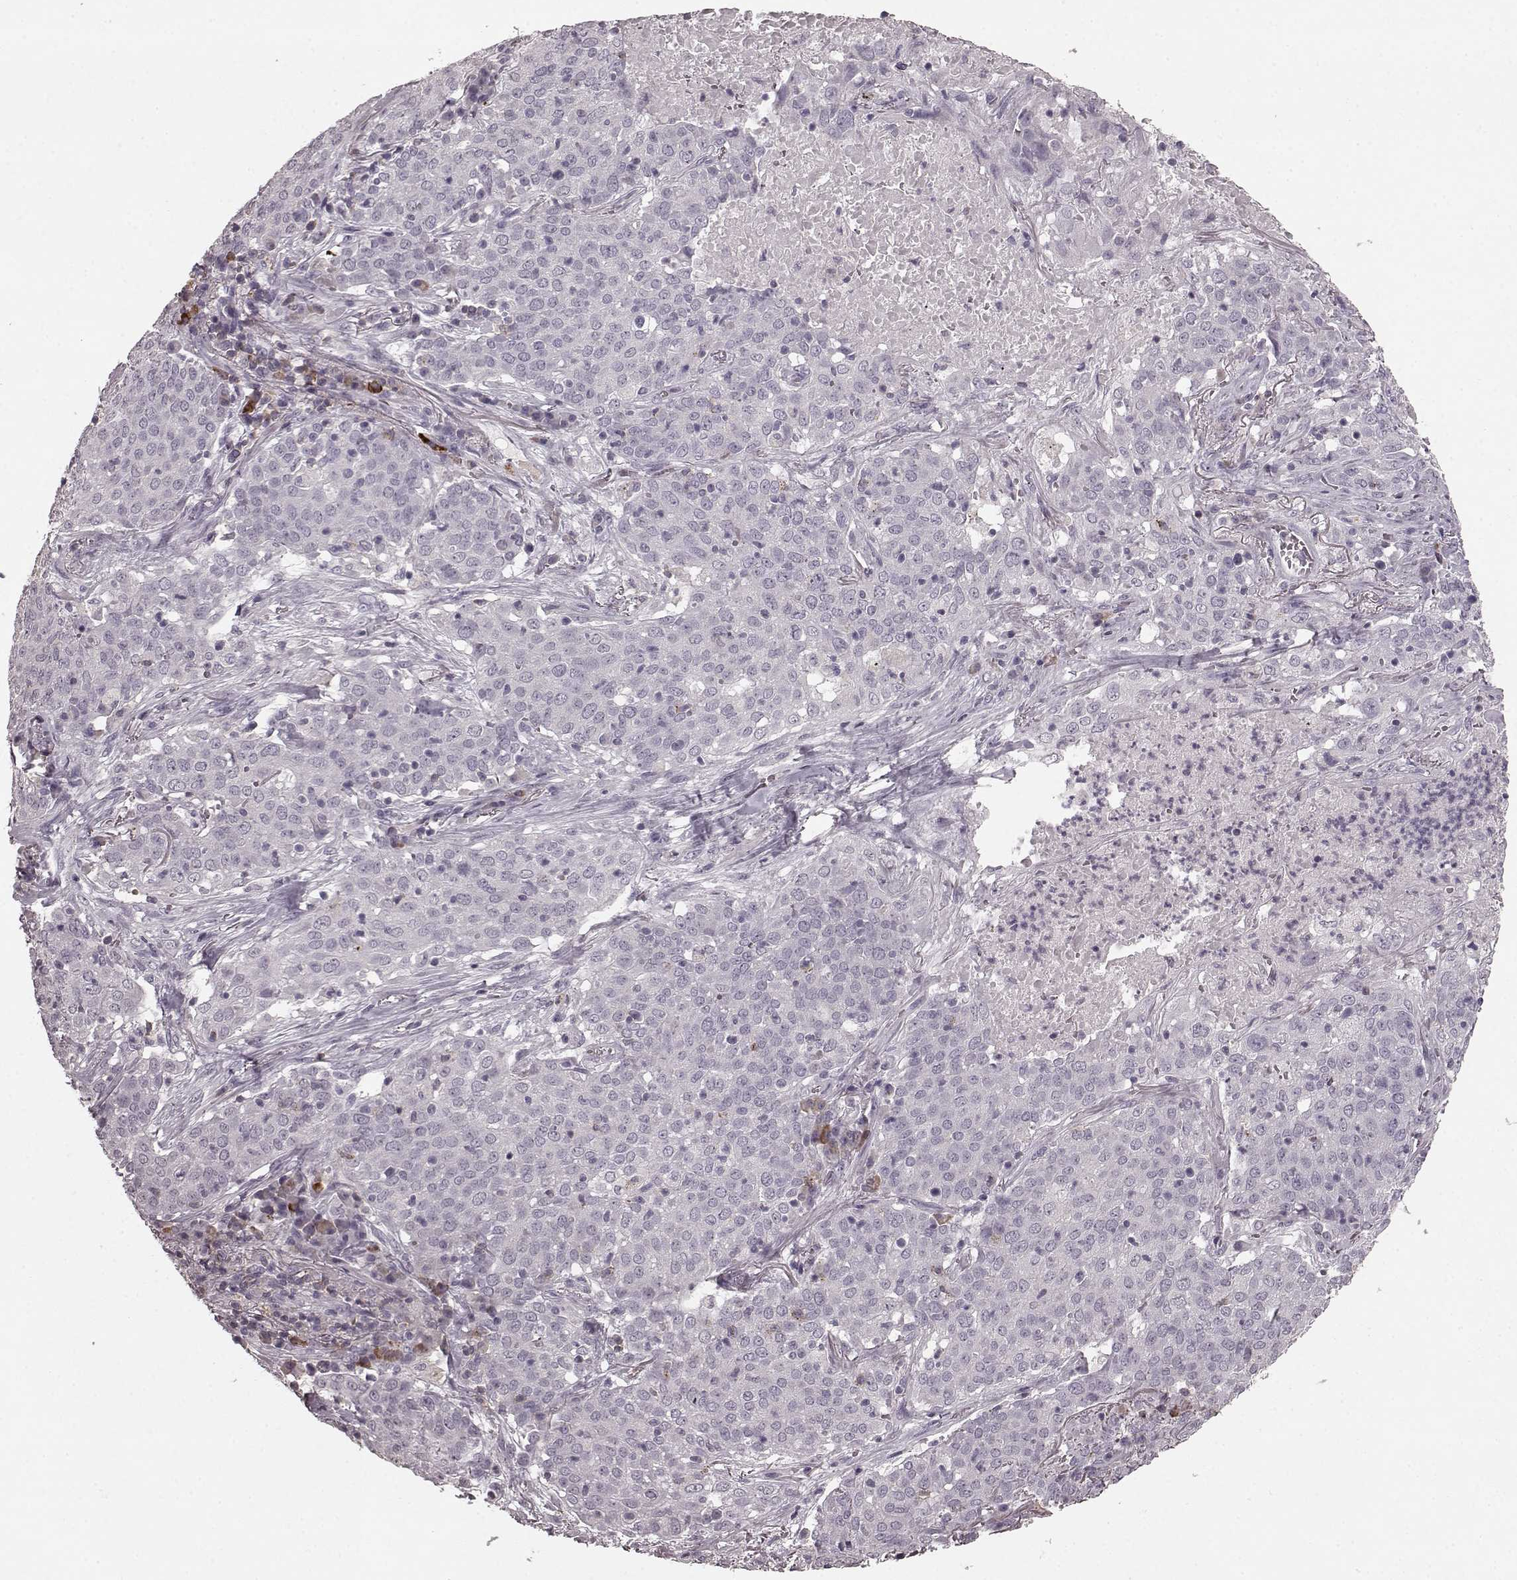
{"staining": {"intensity": "negative", "quantity": "none", "location": "none"}, "tissue": "lung cancer", "cell_type": "Tumor cells", "image_type": "cancer", "snomed": [{"axis": "morphology", "description": "Squamous cell carcinoma, NOS"}, {"axis": "topography", "description": "Lung"}], "caption": "A high-resolution histopathology image shows IHC staining of squamous cell carcinoma (lung), which displays no significant staining in tumor cells.", "gene": "CD28", "patient": {"sex": "male", "age": 82}}